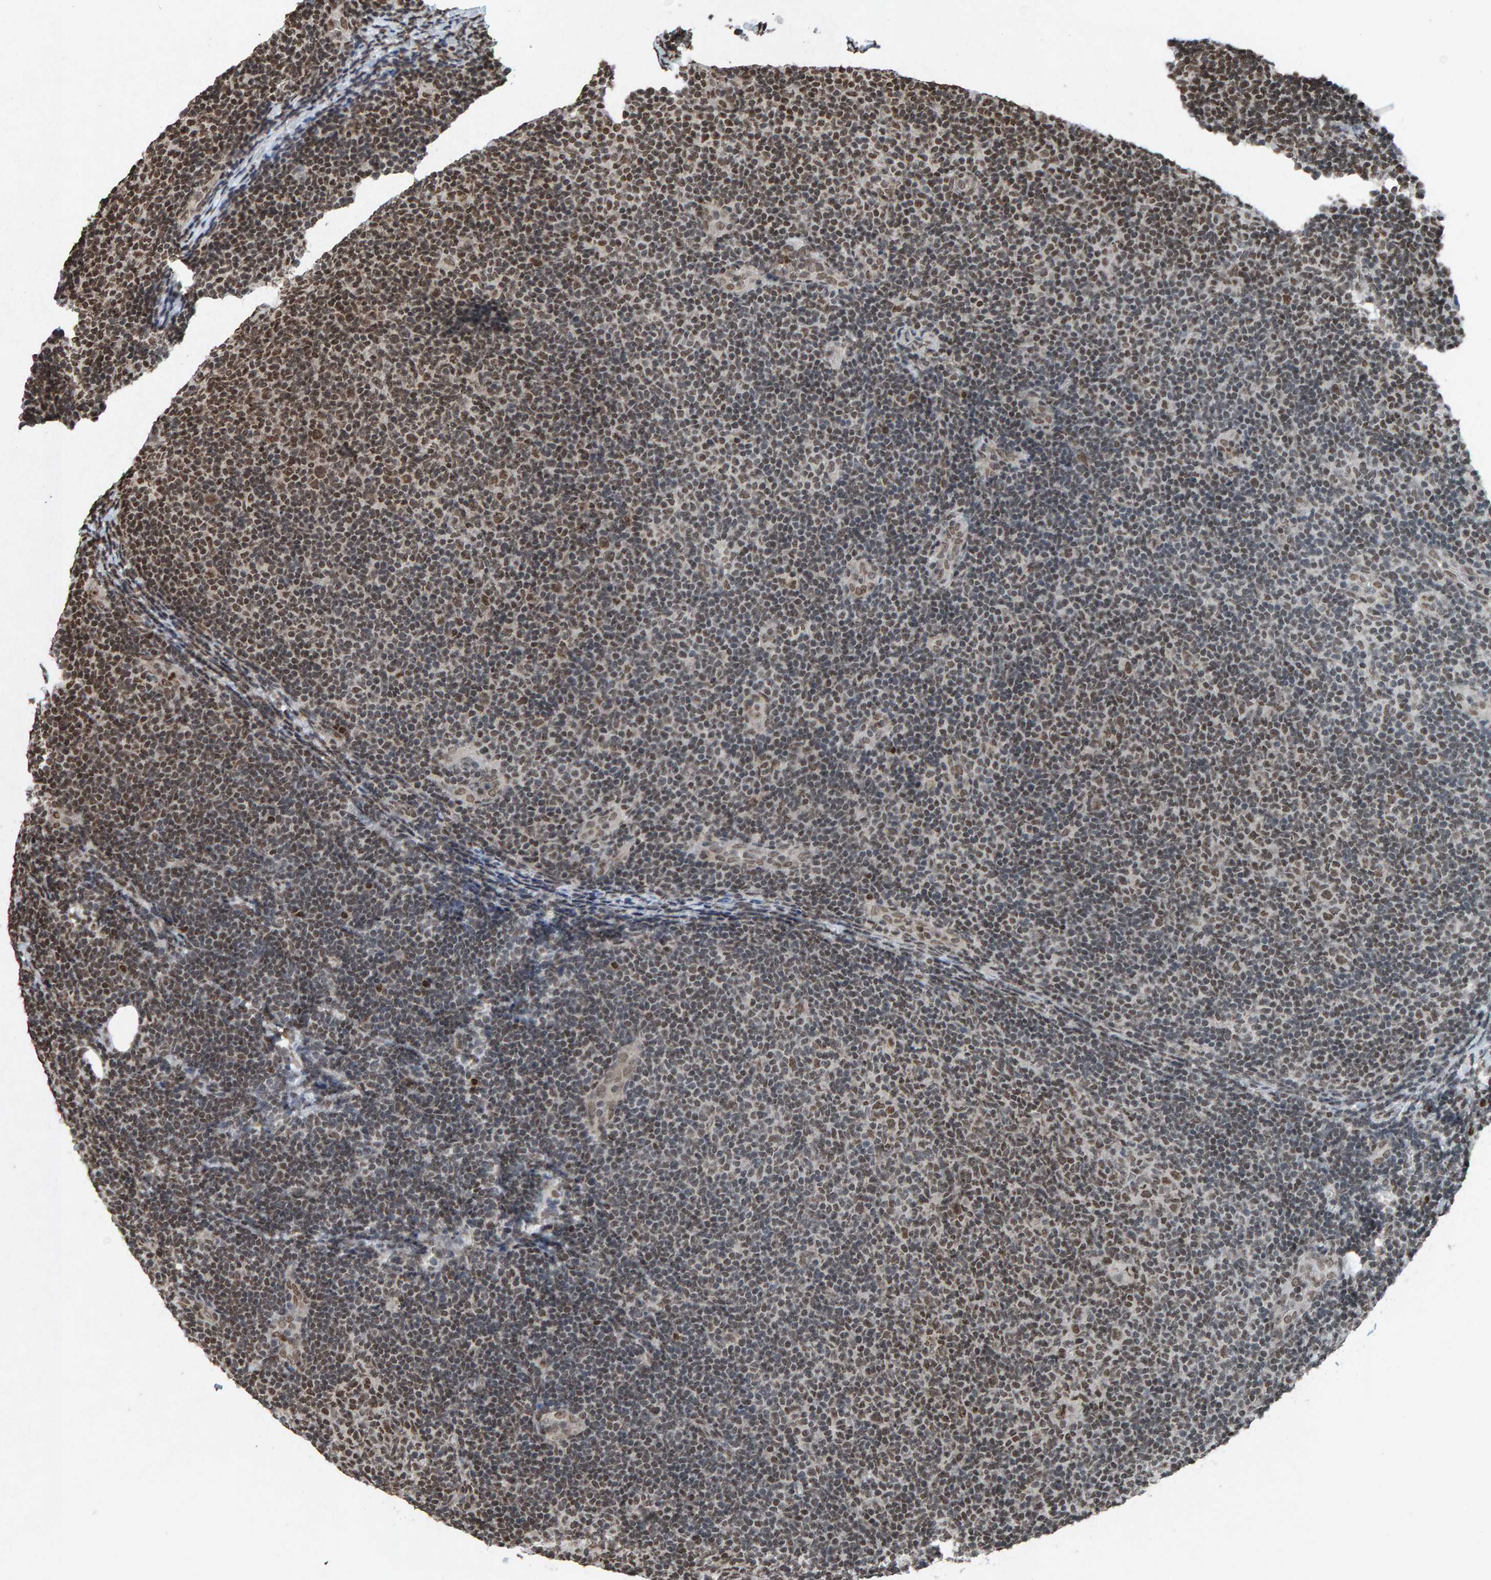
{"staining": {"intensity": "moderate", "quantity": "25%-75%", "location": "nuclear"}, "tissue": "lymphoma", "cell_type": "Tumor cells", "image_type": "cancer", "snomed": [{"axis": "morphology", "description": "Malignant lymphoma, non-Hodgkin's type, Low grade"}, {"axis": "topography", "description": "Lymph node"}], "caption": "Immunohistochemistry of human lymphoma displays medium levels of moderate nuclear staining in about 25%-75% of tumor cells.", "gene": "H2AZ1", "patient": {"sex": "male", "age": 83}}